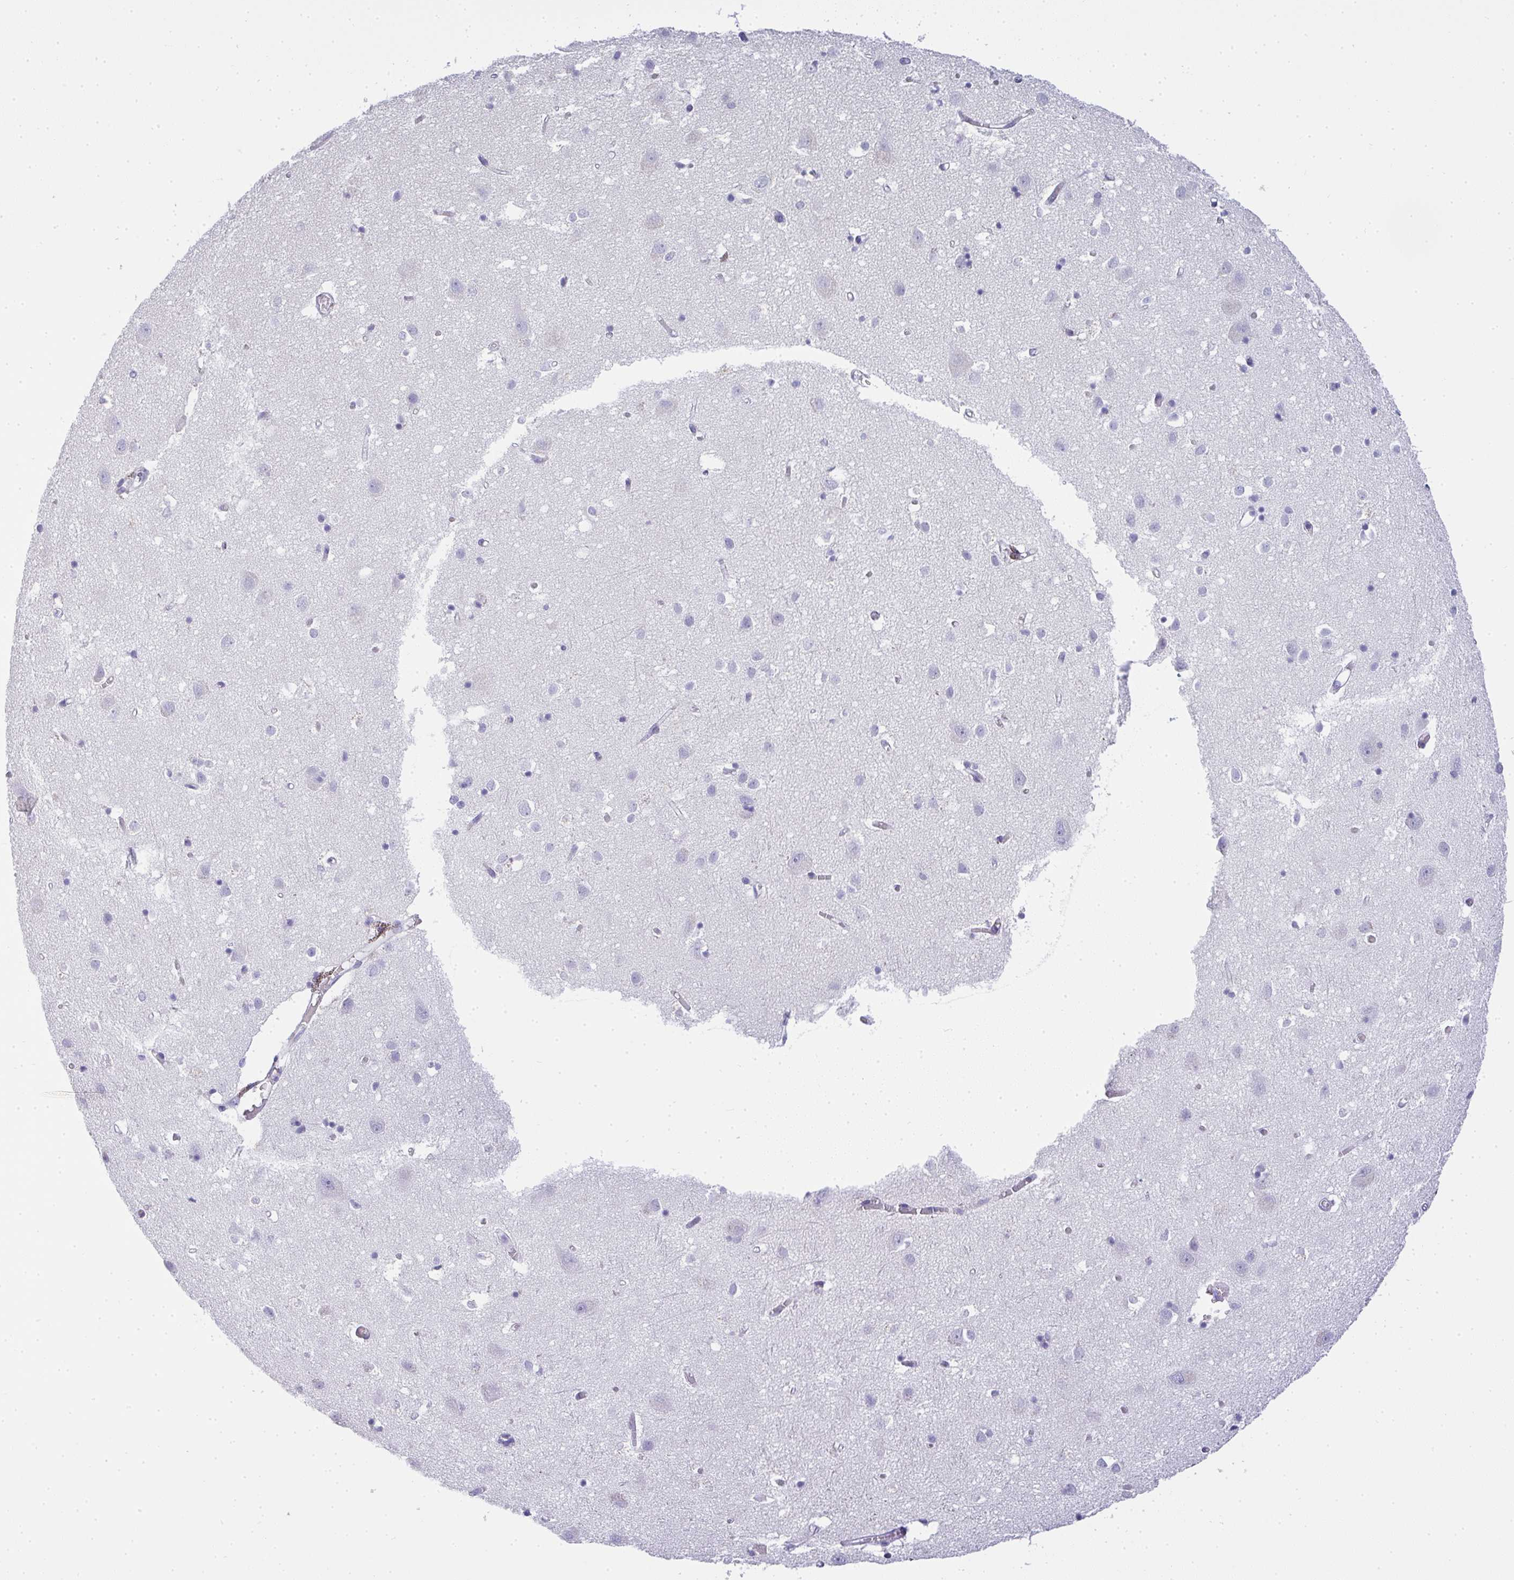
{"staining": {"intensity": "negative", "quantity": "none", "location": "none"}, "tissue": "cerebral cortex", "cell_type": "Endothelial cells", "image_type": "normal", "snomed": [{"axis": "morphology", "description": "Normal tissue, NOS"}, {"axis": "topography", "description": "Cerebral cortex"}], "caption": "The immunohistochemistry micrograph has no significant expression in endothelial cells of cerebral cortex.", "gene": "GSDMB", "patient": {"sex": "male", "age": 70}}